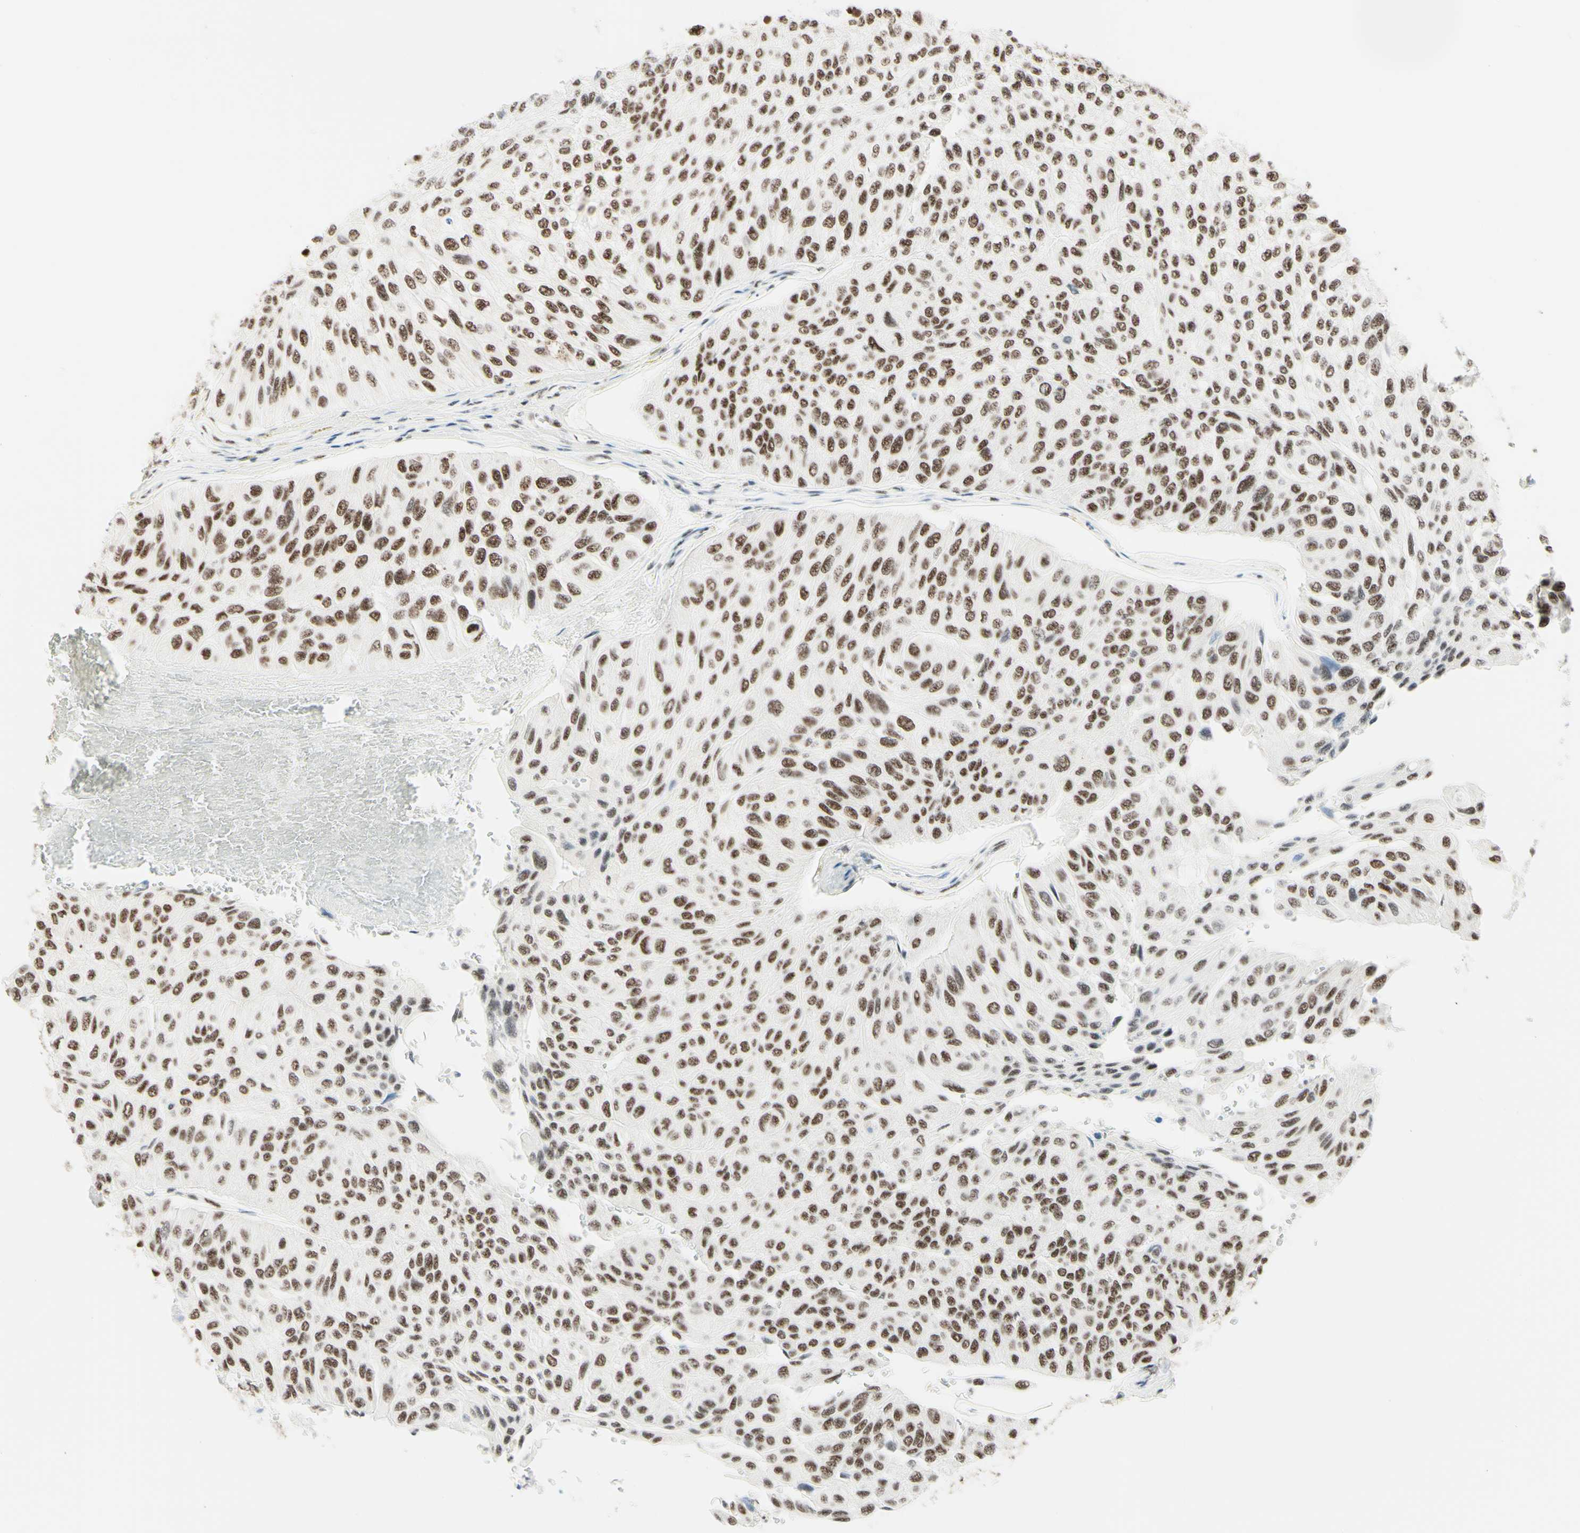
{"staining": {"intensity": "moderate", "quantity": ">75%", "location": "nuclear"}, "tissue": "urothelial cancer", "cell_type": "Tumor cells", "image_type": "cancer", "snomed": [{"axis": "morphology", "description": "Urothelial carcinoma, High grade"}, {"axis": "topography", "description": "Urinary bladder"}], "caption": "There is medium levels of moderate nuclear expression in tumor cells of urothelial carcinoma (high-grade), as demonstrated by immunohistochemical staining (brown color).", "gene": "WTAP", "patient": {"sex": "male", "age": 66}}